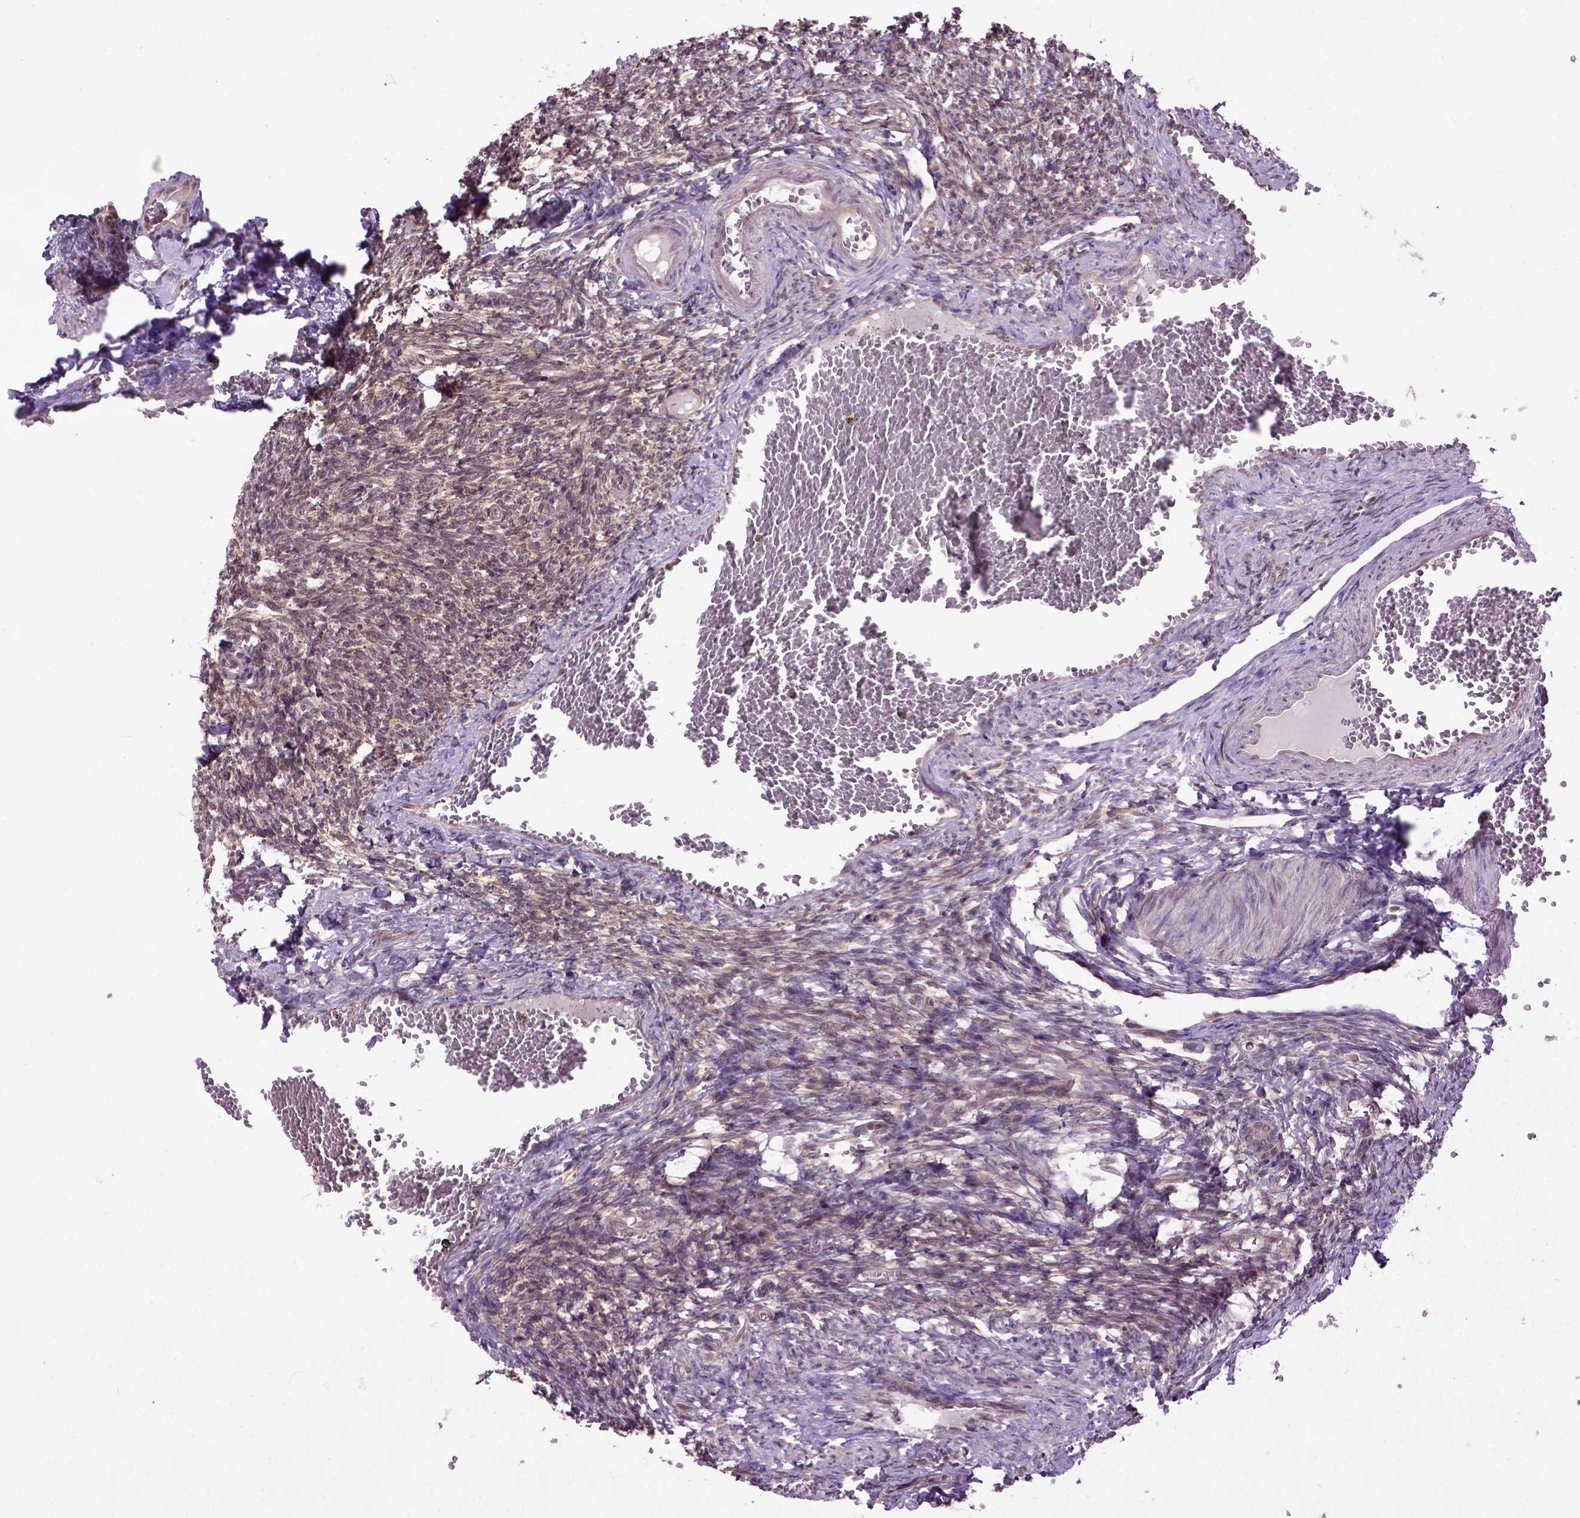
{"staining": {"intensity": "moderate", "quantity": ">75%", "location": "cytoplasmic/membranous"}, "tissue": "ovary", "cell_type": "Follicle cells", "image_type": "normal", "snomed": [{"axis": "morphology", "description": "Normal tissue, NOS"}, {"axis": "topography", "description": "Ovary"}], "caption": "Unremarkable ovary was stained to show a protein in brown. There is medium levels of moderate cytoplasmic/membranous expression in about >75% of follicle cells. The staining was performed using DAB to visualize the protein expression in brown, while the nuclei were stained in blue with hematoxylin (Magnification: 20x).", "gene": "WDR48", "patient": {"sex": "female", "age": 39}}